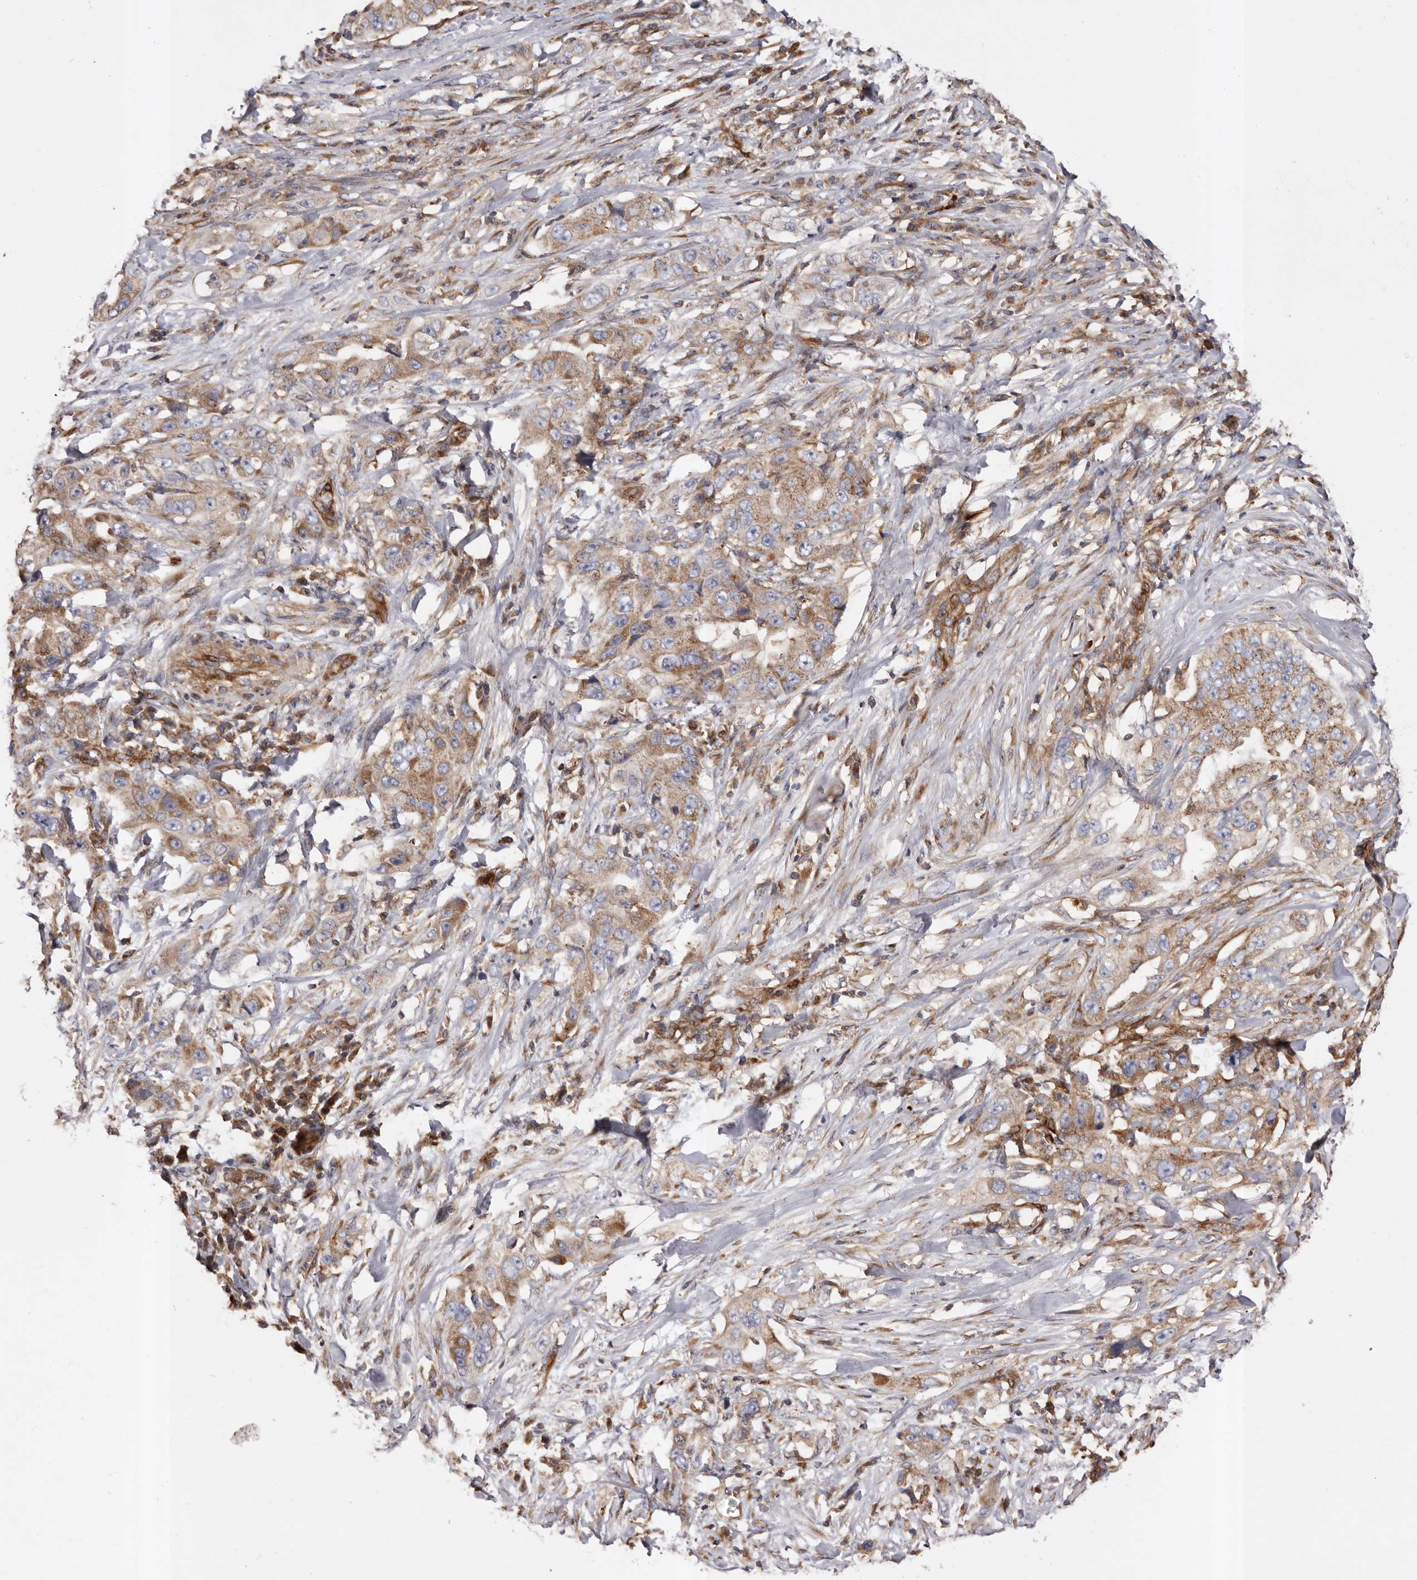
{"staining": {"intensity": "weak", "quantity": "25%-75%", "location": "cytoplasmic/membranous"}, "tissue": "lung cancer", "cell_type": "Tumor cells", "image_type": "cancer", "snomed": [{"axis": "morphology", "description": "Adenocarcinoma, NOS"}, {"axis": "topography", "description": "Lung"}], "caption": "Brown immunohistochemical staining in human lung adenocarcinoma displays weak cytoplasmic/membranous expression in approximately 25%-75% of tumor cells.", "gene": "COQ8B", "patient": {"sex": "female", "age": 51}}